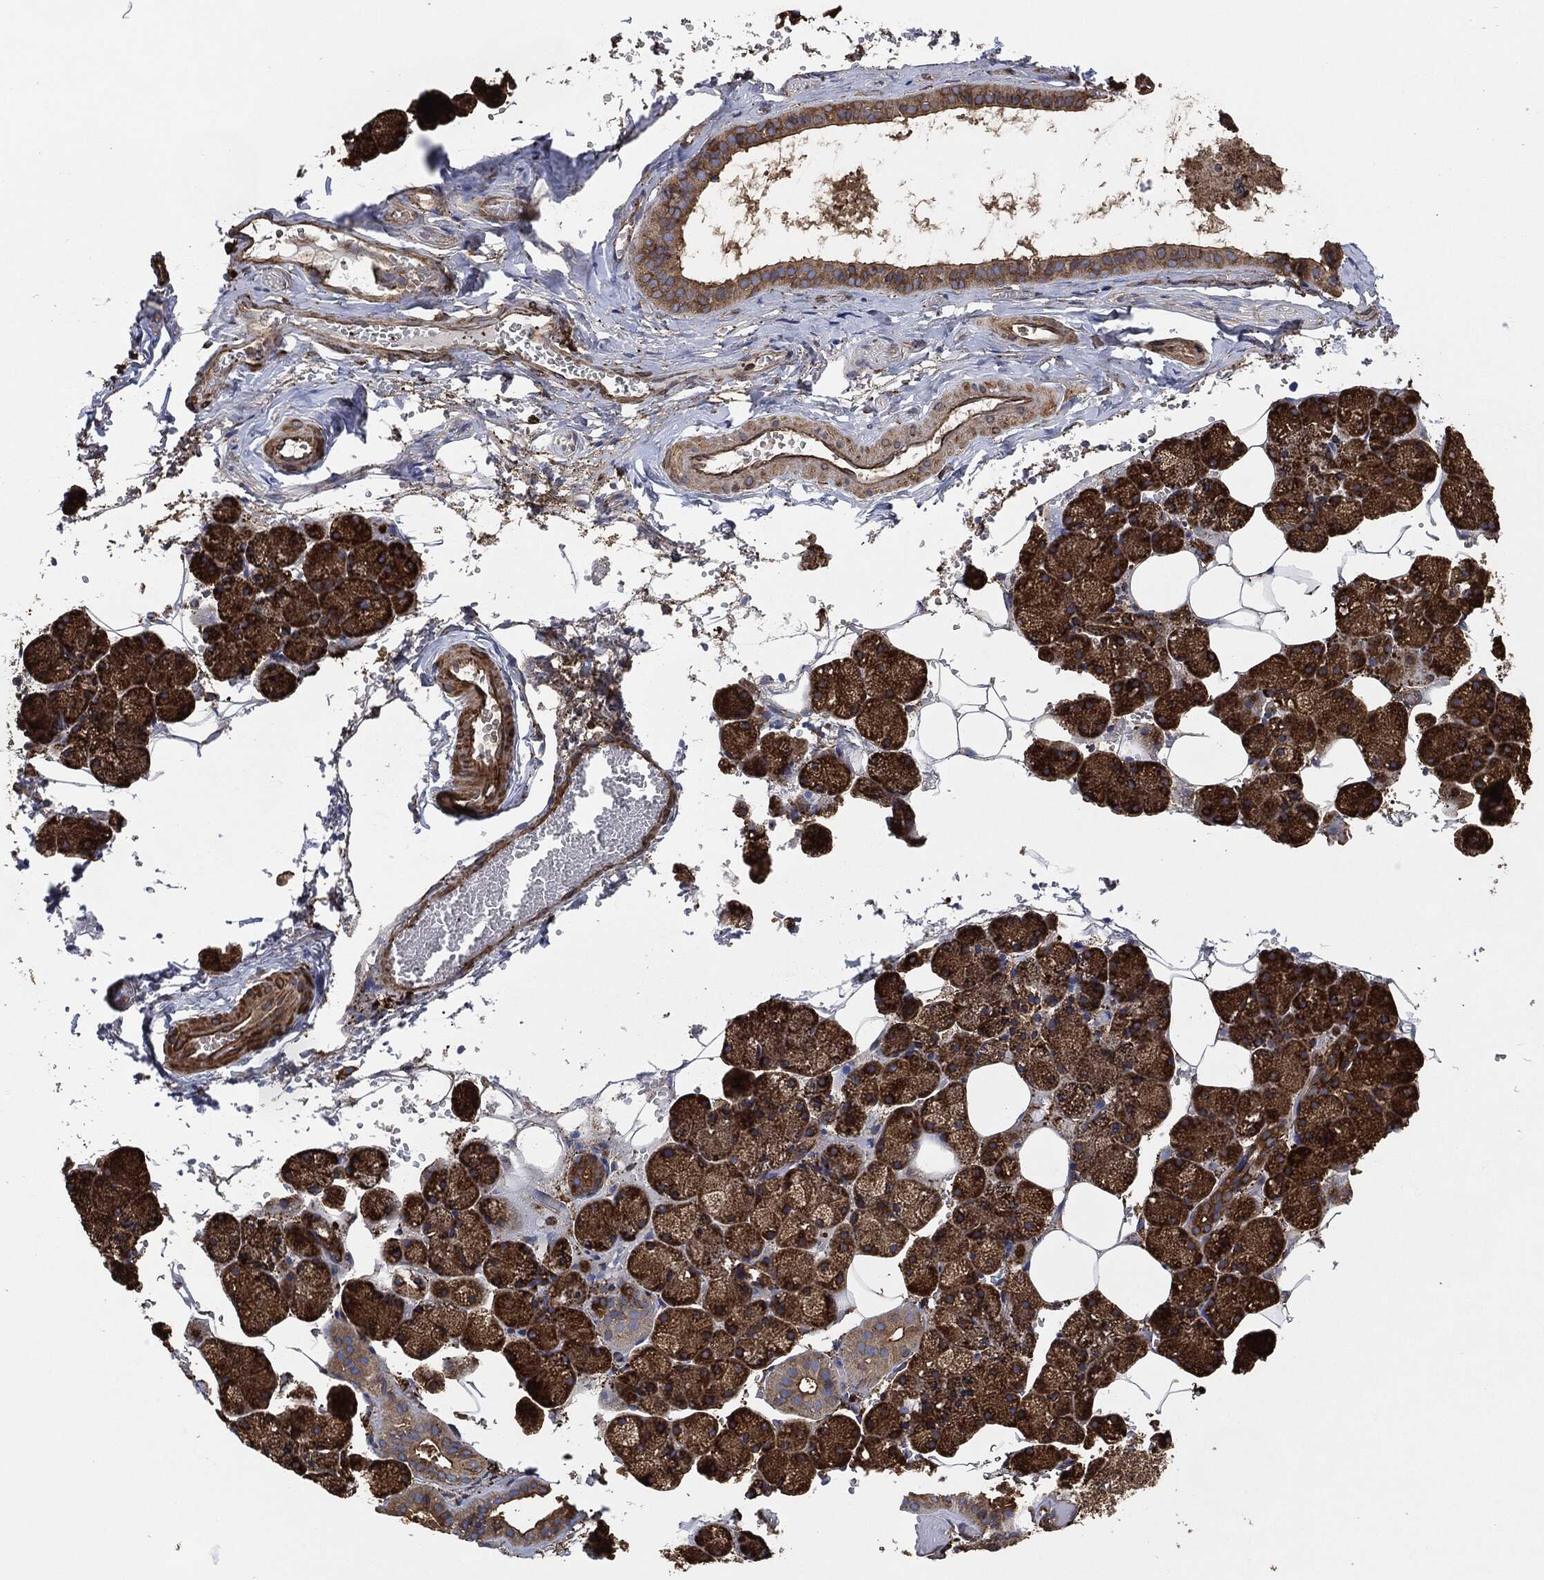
{"staining": {"intensity": "strong", "quantity": ">75%", "location": "cytoplasmic/membranous"}, "tissue": "salivary gland", "cell_type": "Glandular cells", "image_type": "normal", "snomed": [{"axis": "morphology", "description": "Normal tissue, NOS"}, {"axis": "topography", "description": "Salivary gland"}], "caption": "Protein analysis of unremarkable salivary gland reveals strong cytoplasmic/membranous staining in approximately >75% of glandular cells. The staining is performed using DAB brown chromogen to label protein expression. The nuclei are counter-stained blue using hematoxylin.", "gene": "AMFR", "patient": {"sex": "male", "age": 38}}